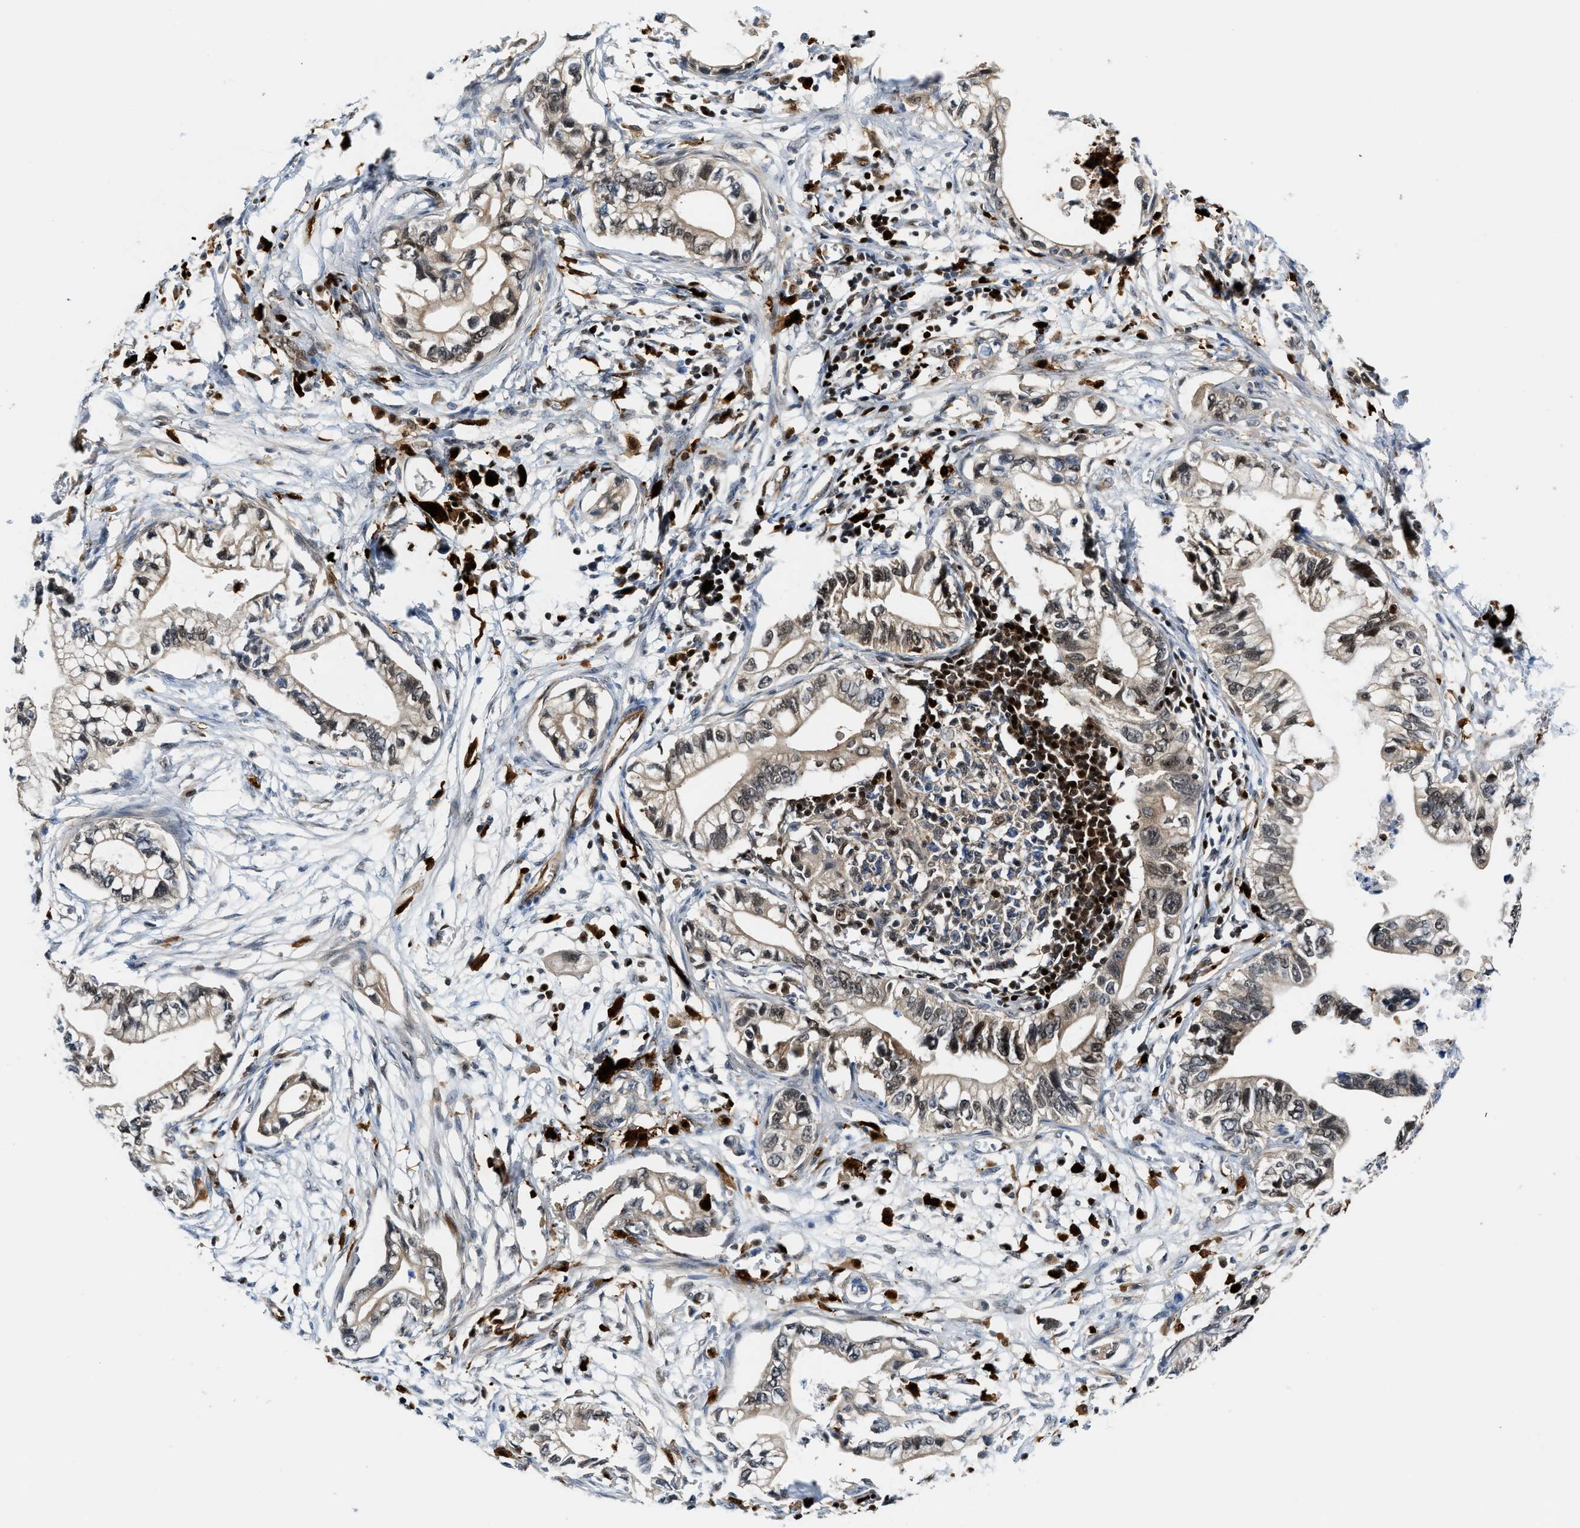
{"staining": {"intensity": "weak", "quantity": ">75%", "location": "cytoplasmic/membranous,nuclear"}, "tissue": "pancreatic cancer", "cell_type": "Tumor cells", "image_type": "cancer", "snomed": [{"axis": "morphology", "description": "Adenocarcinoma, NOS"}, {"axis": "topography", "description": "Pancreas"}], "caption": "High-power microscopy captured an immunohistochemistry (IHC) photomicrograph of adenocarcinoma (pancreatic), revealing weak cytoplasmic/membranous and nuclear expression in about >75% of tumor cells. (brown staining indicates protein expression, while blue staining denotes nuclei).", "gene": "LTA4H", "patient": {"sex": "male", "age": 56}}